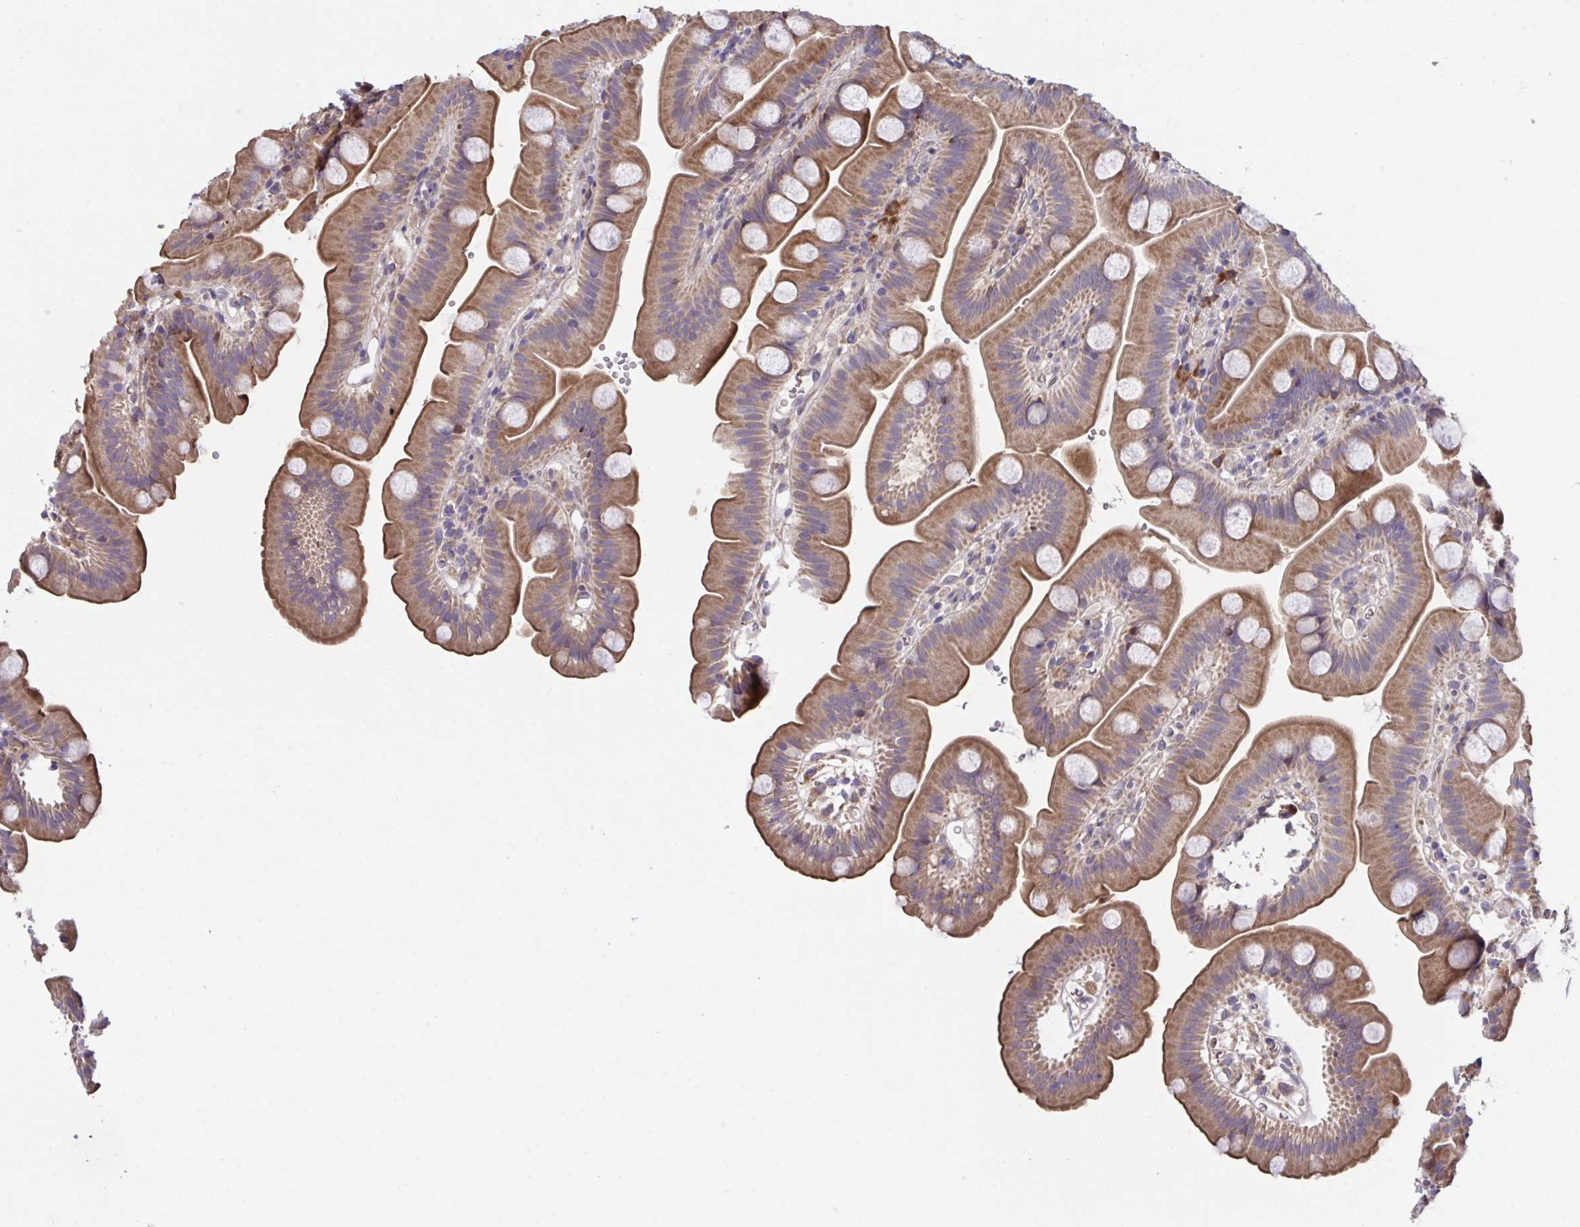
{"staining": {"intensity": "moderate", "quantity": ">75%", "location": "cytoplasmic/membranous"}, "tissue": "small intestine", "cell_type": "Glandular cells", "image_type": "normal", "snomed": [{"axis": "morphology", "description": "Normal tissue, NOS"}, {"axis": "topography", "description": "Small intestine"}], "caption": "This is a photomicrograph of IHC staining of normal small intestine, which shows moderate expression in the cytoplasmic/membranous of glandular cells.", "gene": "SUSD4", "patient": {"sex": "female", "age": 68}}